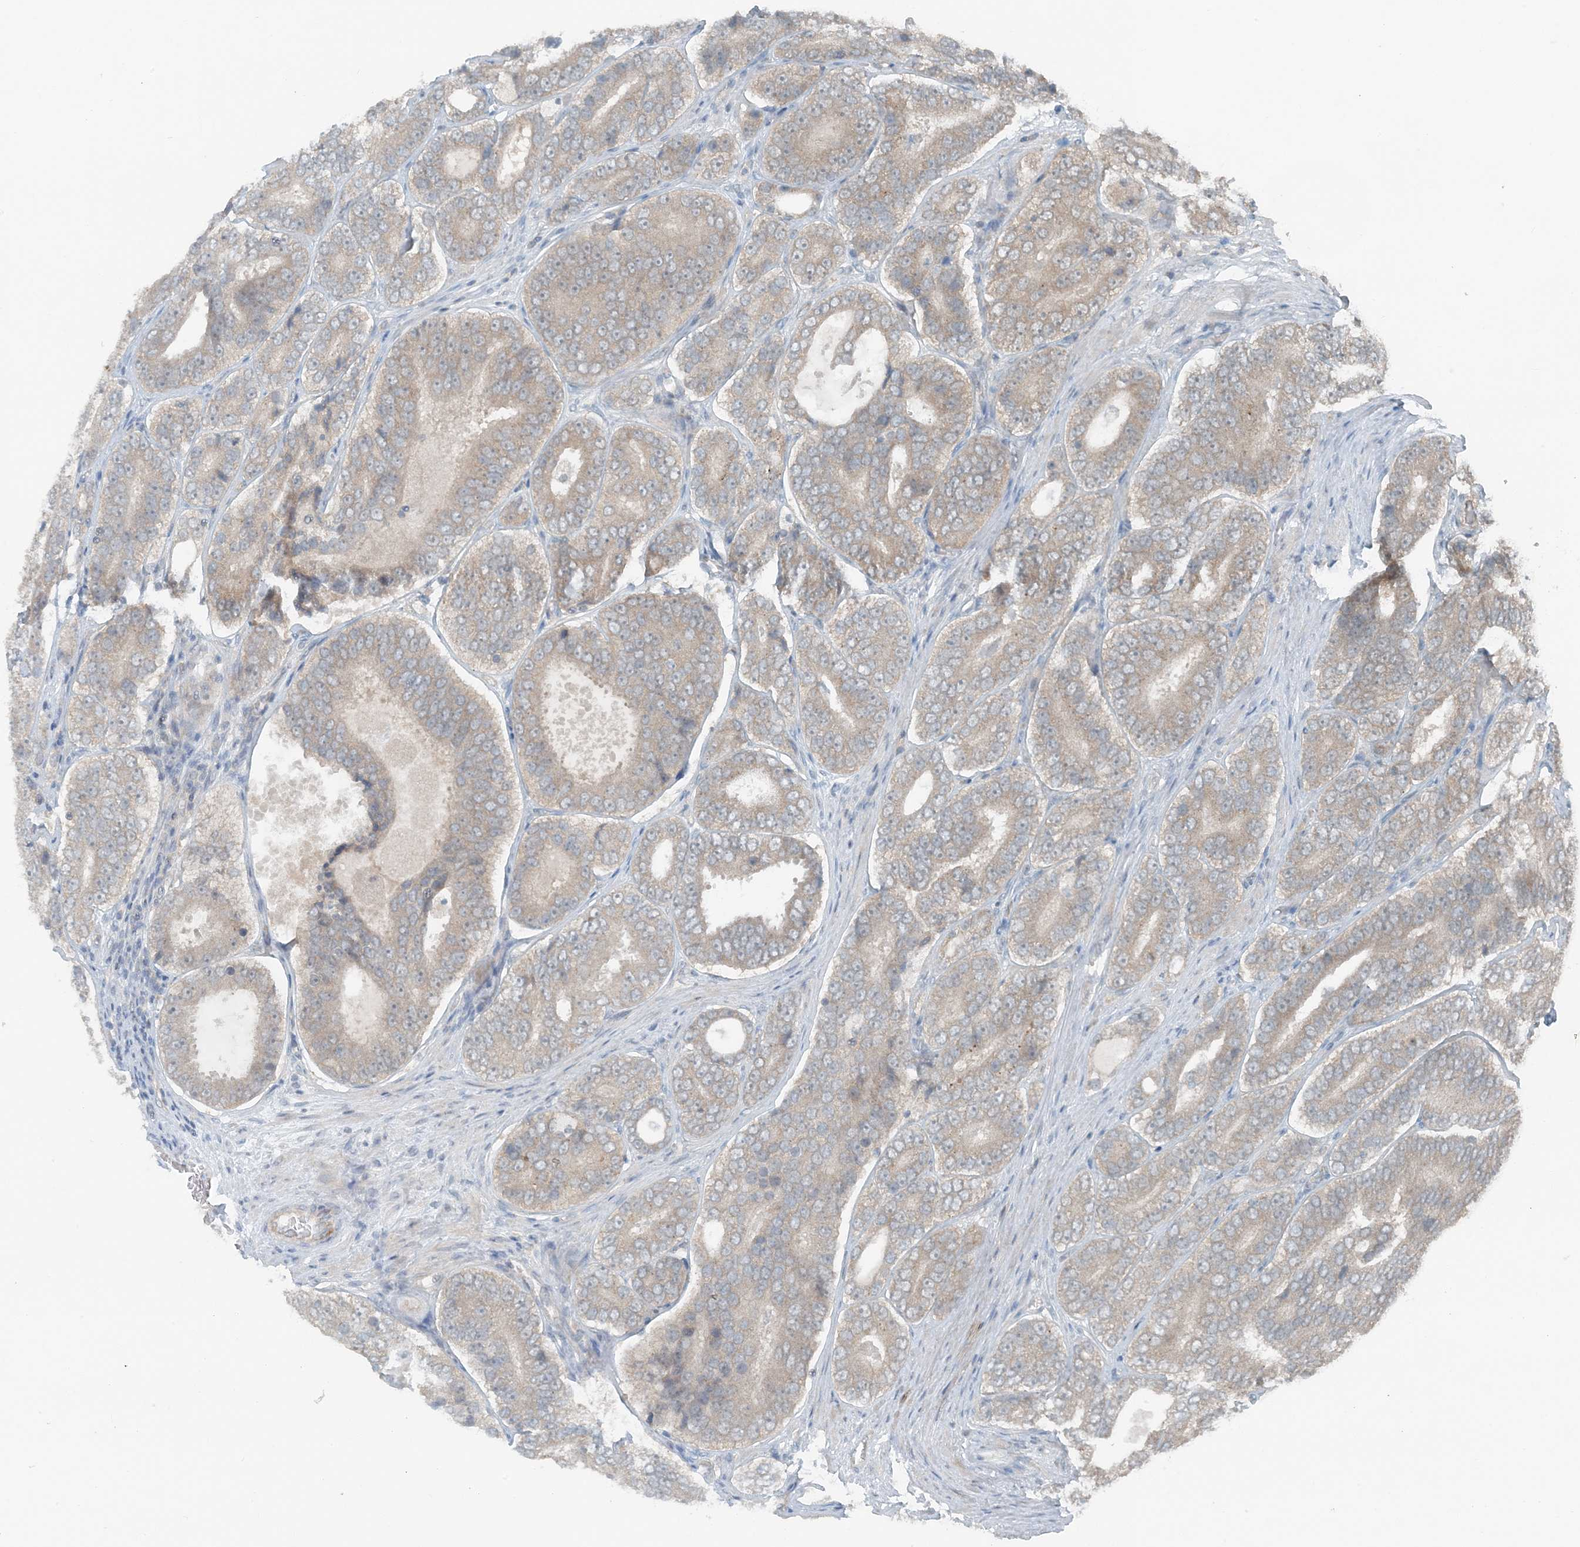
{"staining": {"intensity": "weak", "quantity": "25%-75%", "location": "cytoplasmic/membranous"}, "tissue": "prostate cancer", "cell_type": "Tumor cells", "image_type": "cancer", "snomed": [{"axis": "morphology", "description": "Adenocarcinoma, High grade"}, {"axis": "topography", "description": "Prostate"}], "caption": "This is a micrograph of IHC staining of adenocarcinoma (high-grade) (prostate), which shows weak positivity in the cytoplasmic/membranous of tumor cells.", "gene": "MITD1", "patient": {"sex": "male", "age": 56}}